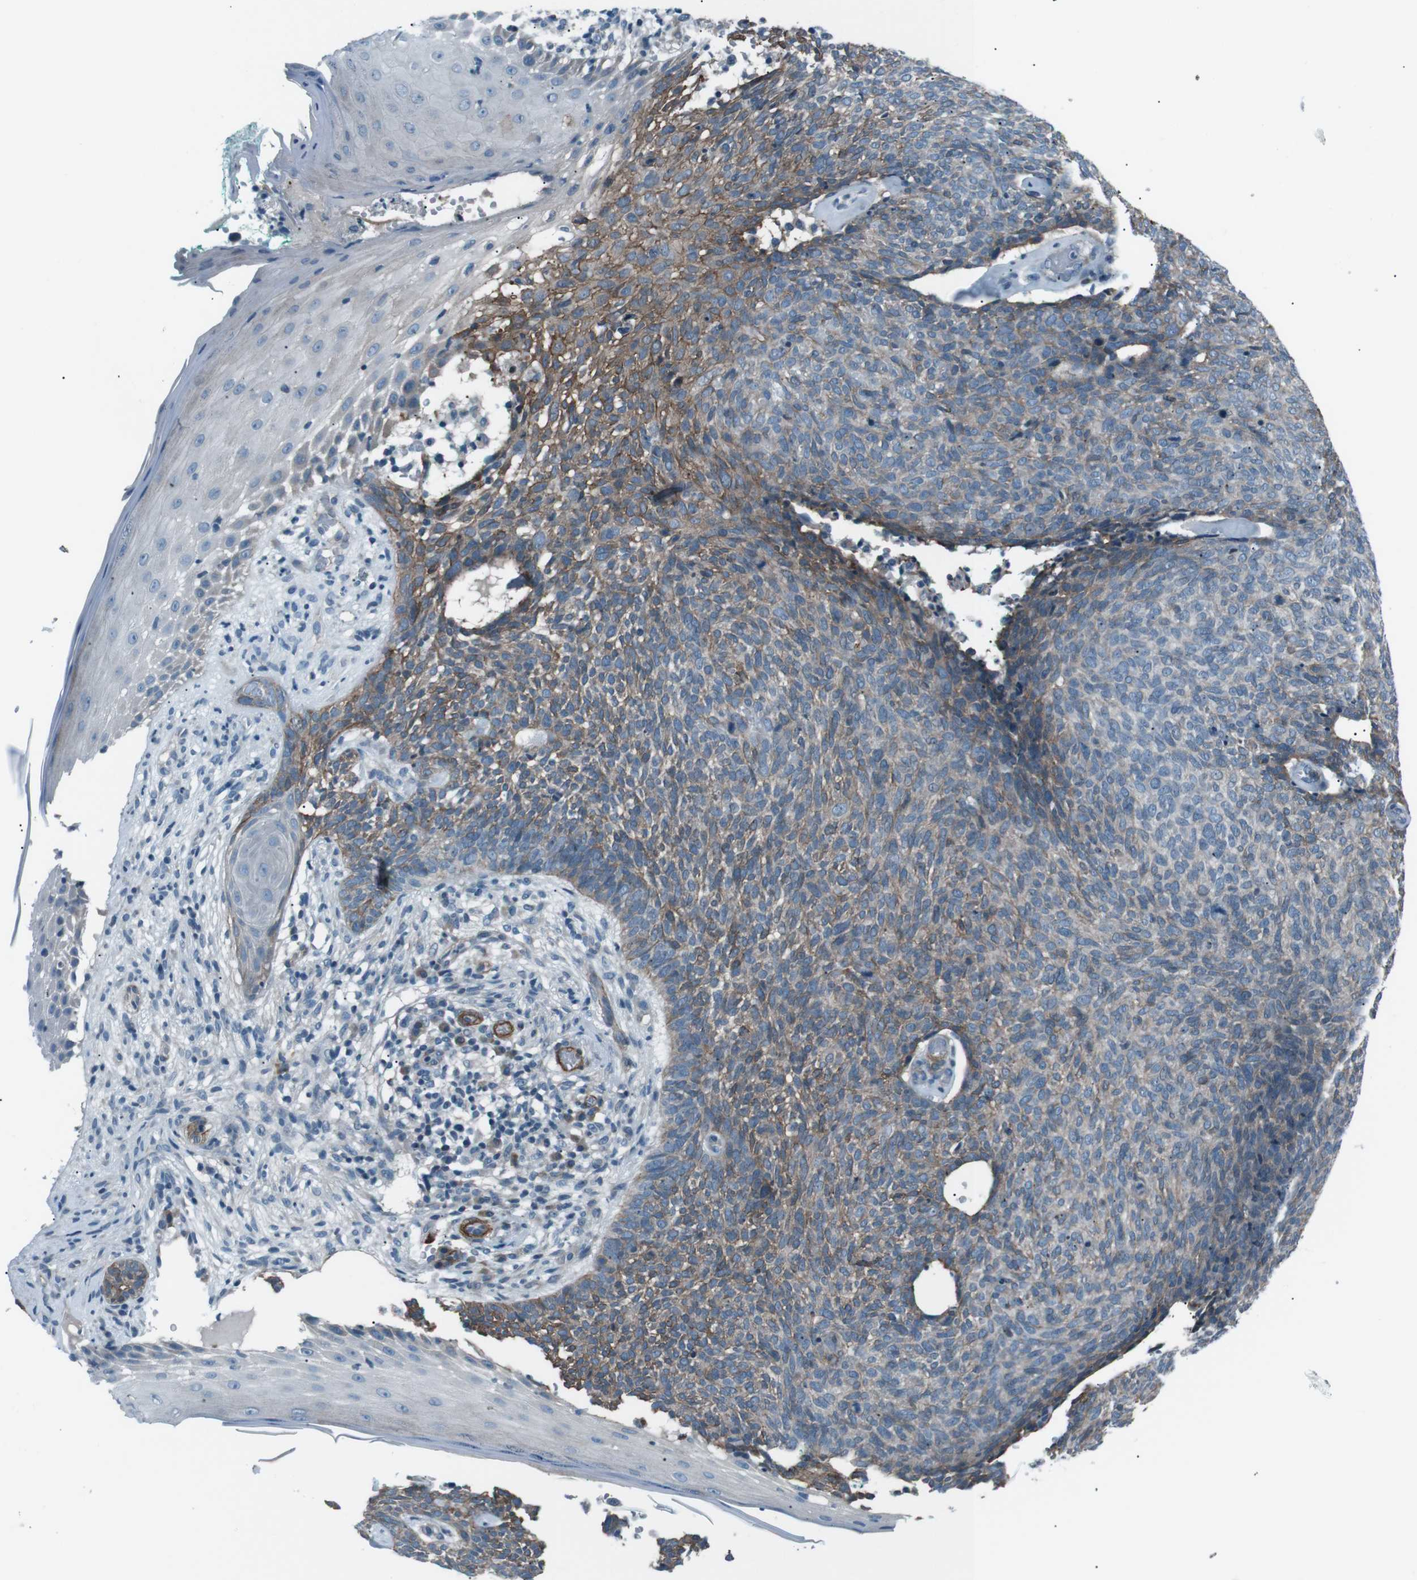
{"staining": {"intensity": "moderate", "quantity": "<25%", "location": "cytoplasmic/membranous"}, "tissue": "skin cancer", "cell_type": "Tumor cells", "image_type": "cancer", "snomed": [{"axis": "morphology", "description": "Basal cell carcinoma"}, {"axis": "topography", "description": "Skin"}], "caption": "Moderate cytoplasmic/membranous staining for a protein is appreciated in about <25% of tumor cells of skin basal cell carcinoma using immunohistochemistry.", "gene": "PDLIM5", "patient": {"sex": "female", "age": 84}}